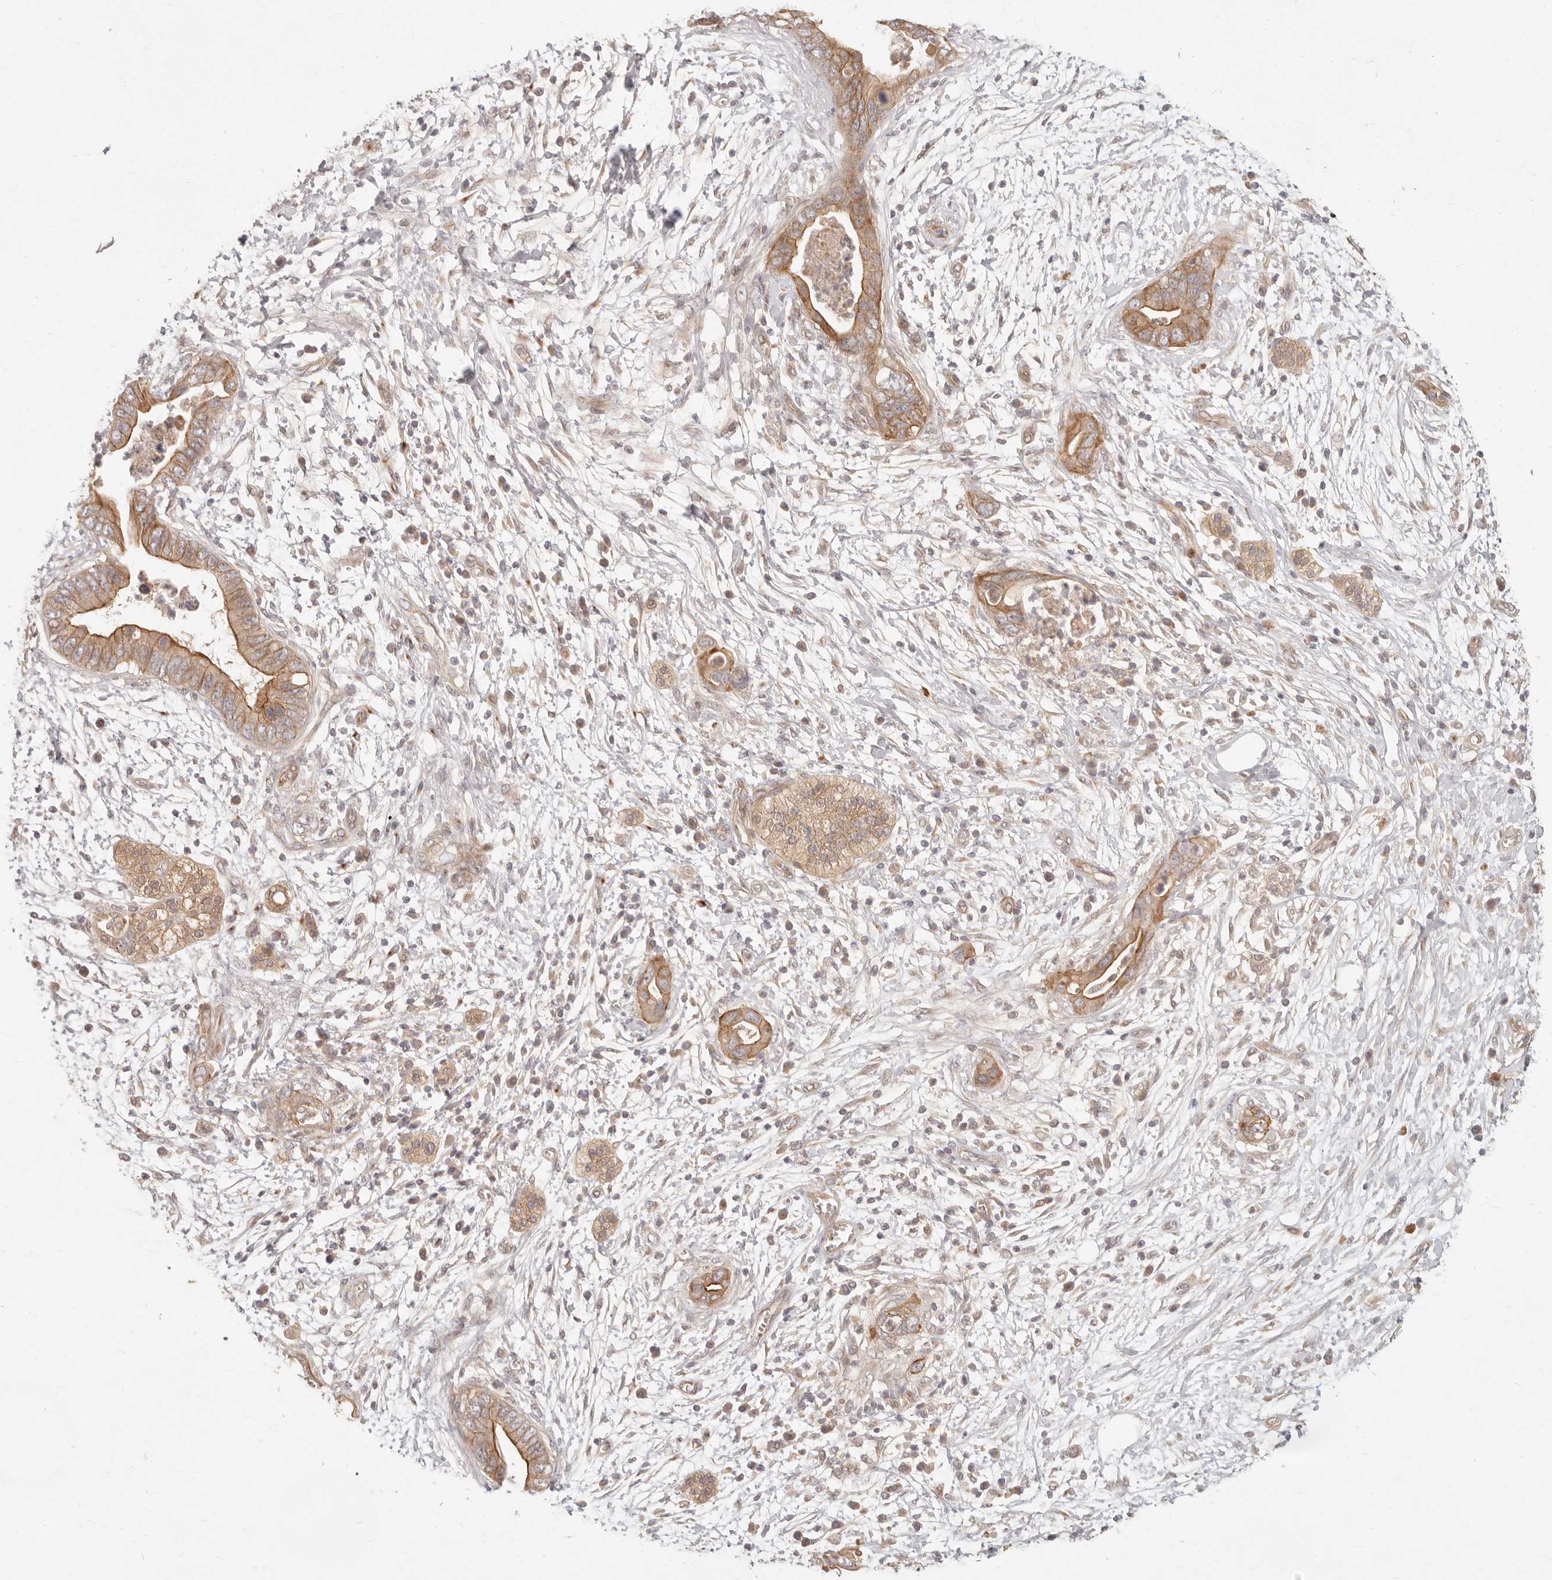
{"staining": {"intensity": "moderate", "quantity": ">75%", "location": "cytoplasmic/membranous"}, "tissue": "pancreatic cancer", "cell_type": "Tumor cells", "image_type": "cancer", "snomed": [{"axis": "morphology", "description": "Adenocarcinoma, NOS"}, {"axis": "topography", "description": "Pancreas"}], "caption": "Immunohistochemistry (IHC) micrograph of neoplastic tissue: pancreatic cancer (adenocarcinoma) stained using immunohistochemistry exhibits medium levels of moderate protein expression localized specifically in the cytoplasmic/membranous of tumor cells, appearing as a cytoplasmic/membranous brown color.", "gene": "PPP1R3B", "patient": {"sex": "male", "age": 75}}